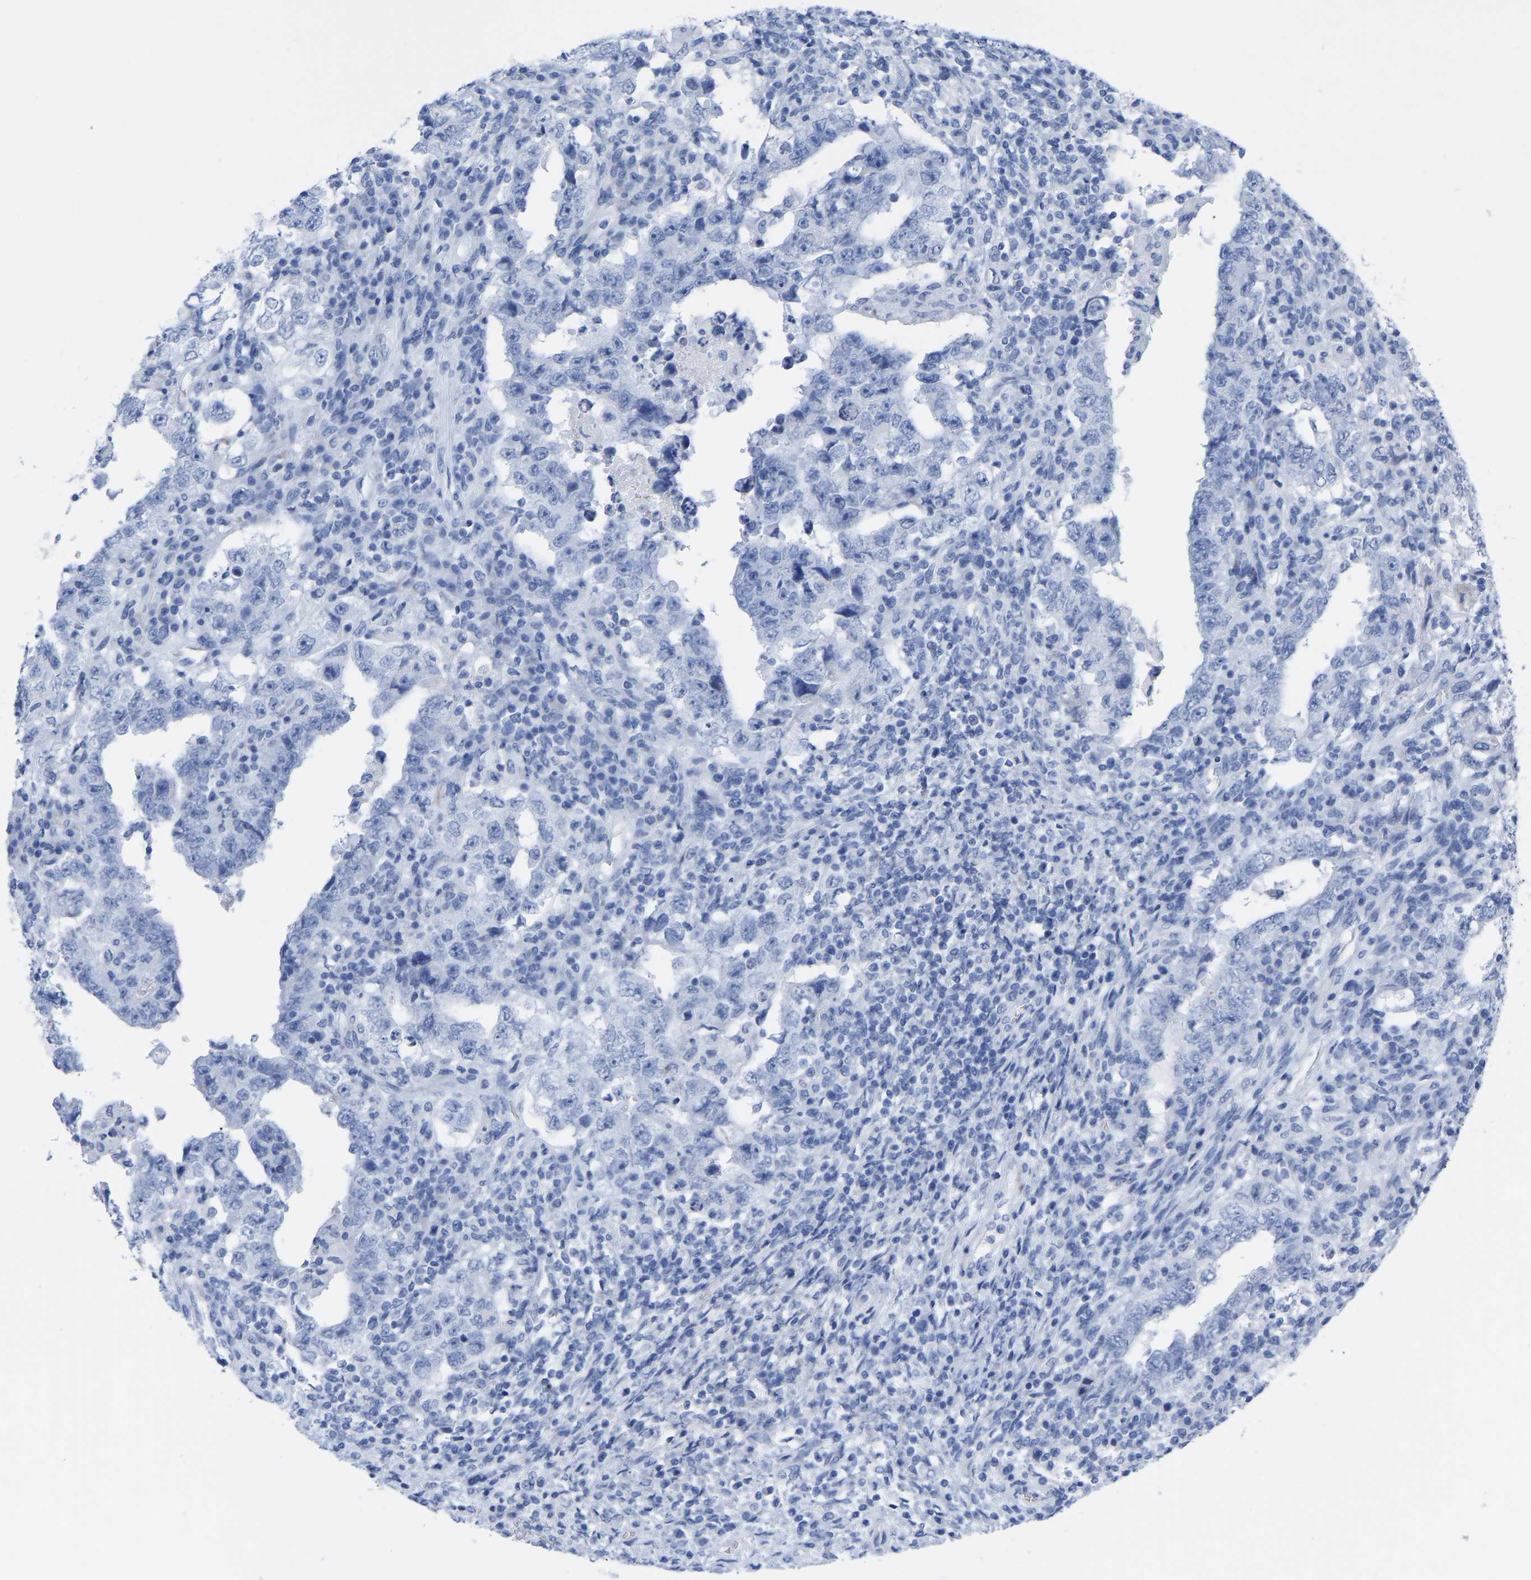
{"staining": {"intensity": "negative", "quantity": "none", "location": "none"}, "tissue": "testis cancer", "cell_type": "Tumor cells", "image_type": "cancer", "snomed": [{"axis": "morphology", "description": "Carcinoma, Embryonal, NOS"}, {"axis": "topography", "description": "Testis"}], "caption": "A photomicrograph of testis embryonal carcinoma stained for a protein shows no brown staining in tumor cells. (Immunohistochemistry, brightfield microscopy, high magnification).", "gene": "HAPLN1", "patient": {"sex": "male", "age": 26}}